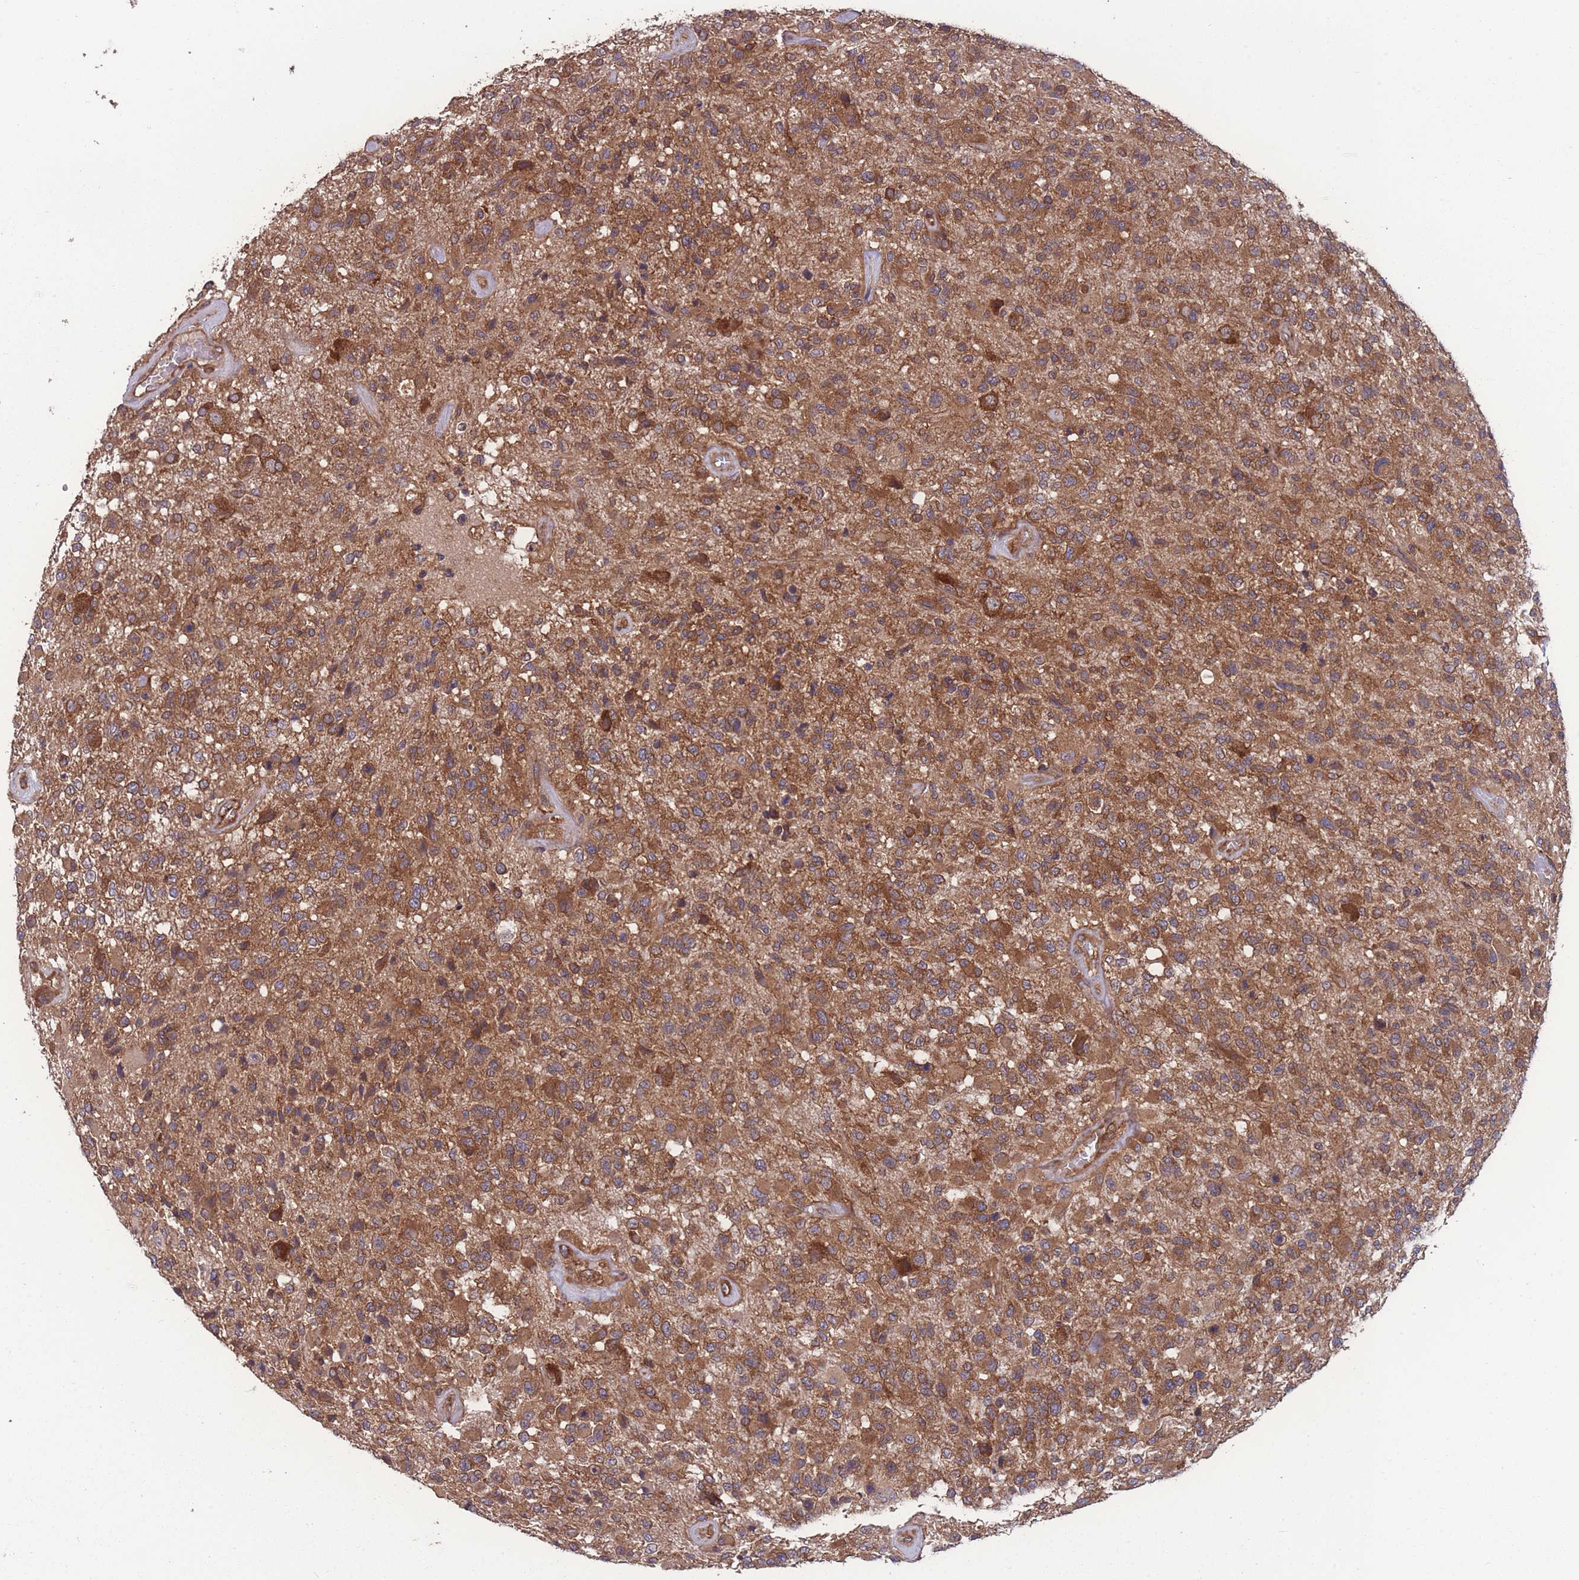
{"staining": {"intensity": "strong", "quantity": ">75%", "location": "cytoplasmic/membranous"}, "tissue": "glioma", "cell_type": "Tumor cells", "image_type": "cancer", "snomed": [{"axis": "morphology", "description": "Glioma, malignant, High grade"}, {"axis": "morphology", "description": "Glioblastoma, NOS"}, {"axis": "topography", "description": "Brain"}], "caption": "A high amount of strong cytoplasmic/membranous staining is seen in about >75% of tumor cells in glioblastoma tissue.", "gene": "ZPR1", "patient": {"sex": "male", "age": 60}}